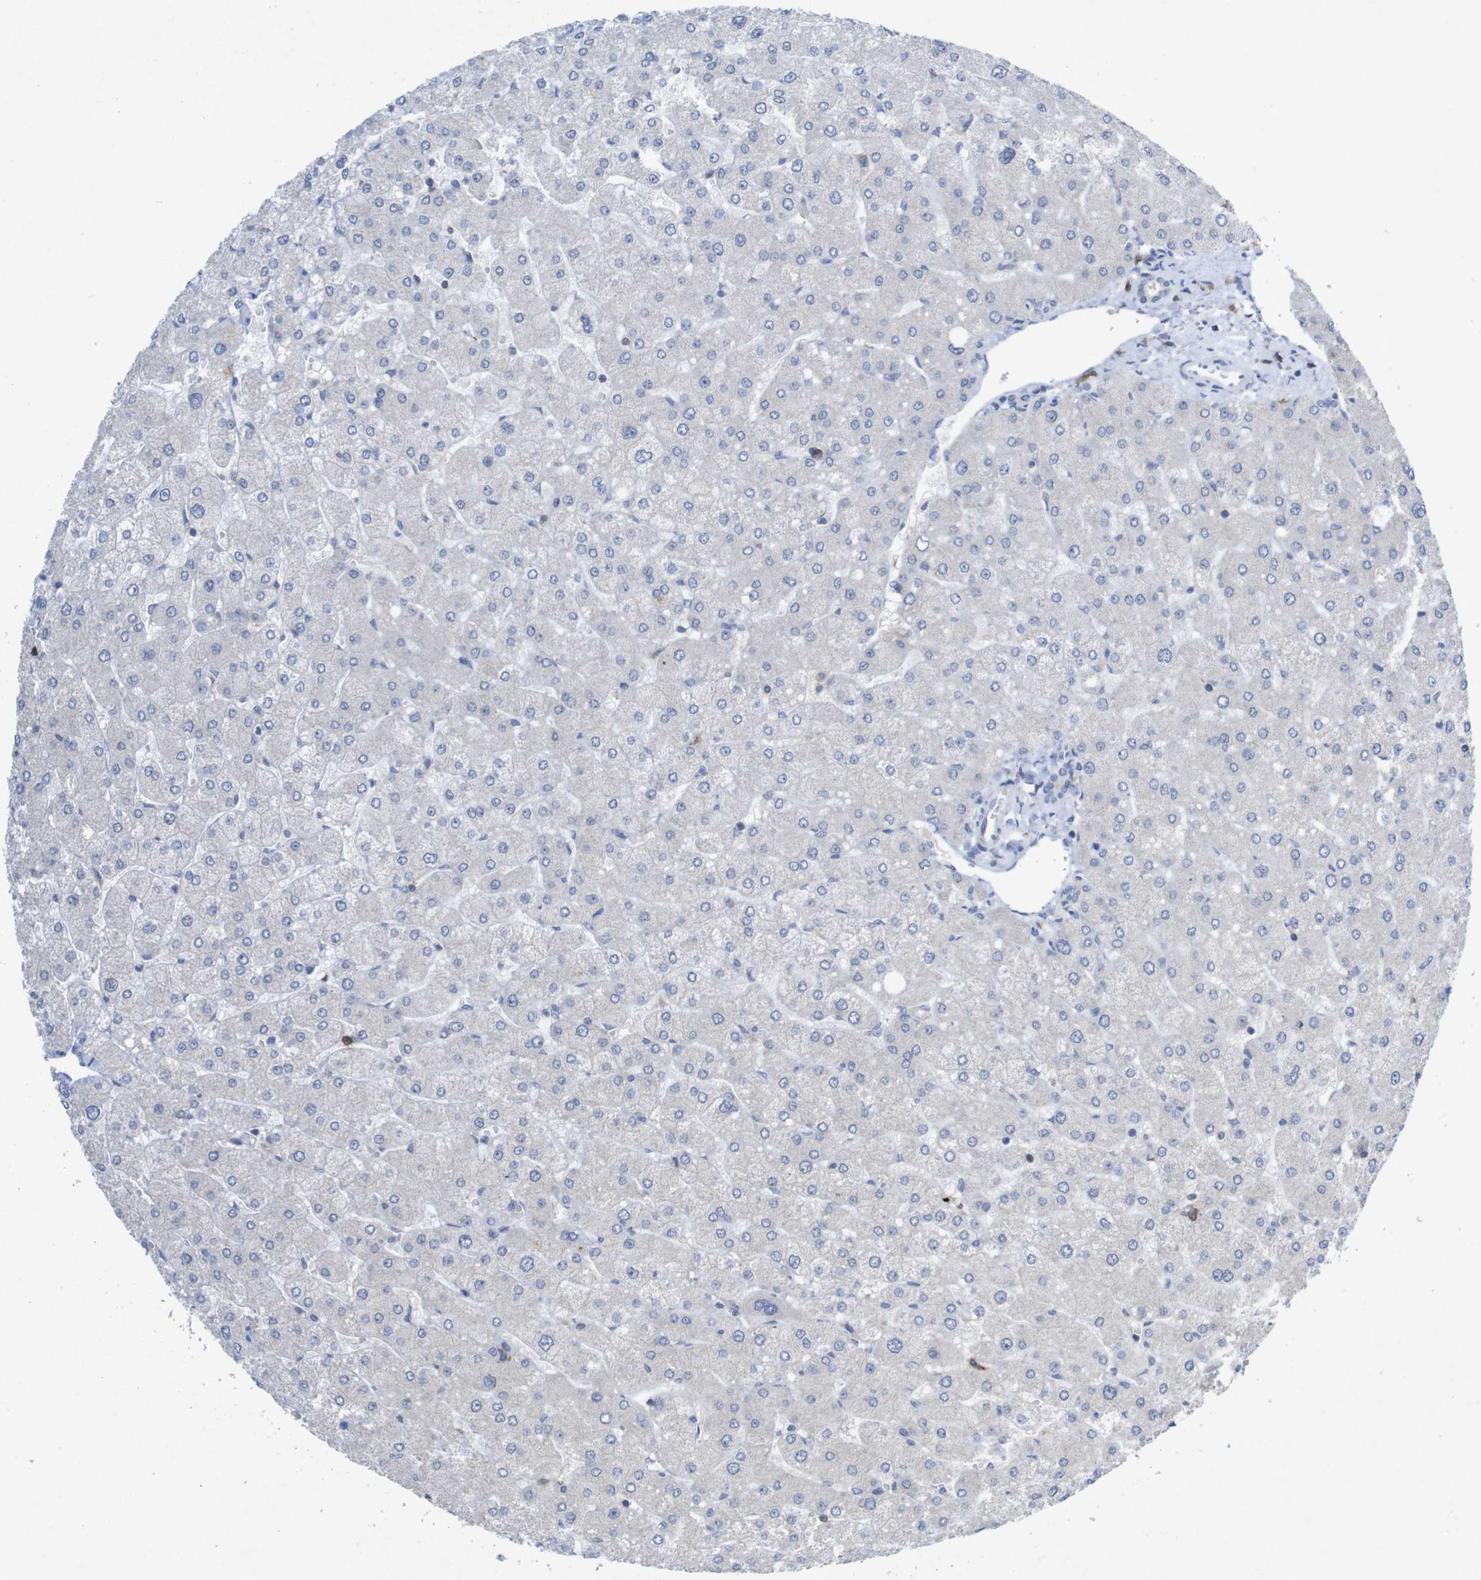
{"staining": {"intensity": "negative", "quantity": "none", "location": "none"}, "tissue": "liver", "cell_type": "Cholangiocytes", "image_type": "normal", "snomed": [{"axis": "morphology", "description": "Normal tissue, NOS"}, {"axis": "topography", "description": "Liver"}], "caption": "Liver was stained to show a protein in brown. There is no significant expression in cholangiocytes. (DAB (3,3'-diaminobenzidine) IHC, high magnification).", "gene": "SLAMF7", "patient": {"sex": "male", "age": 55}}